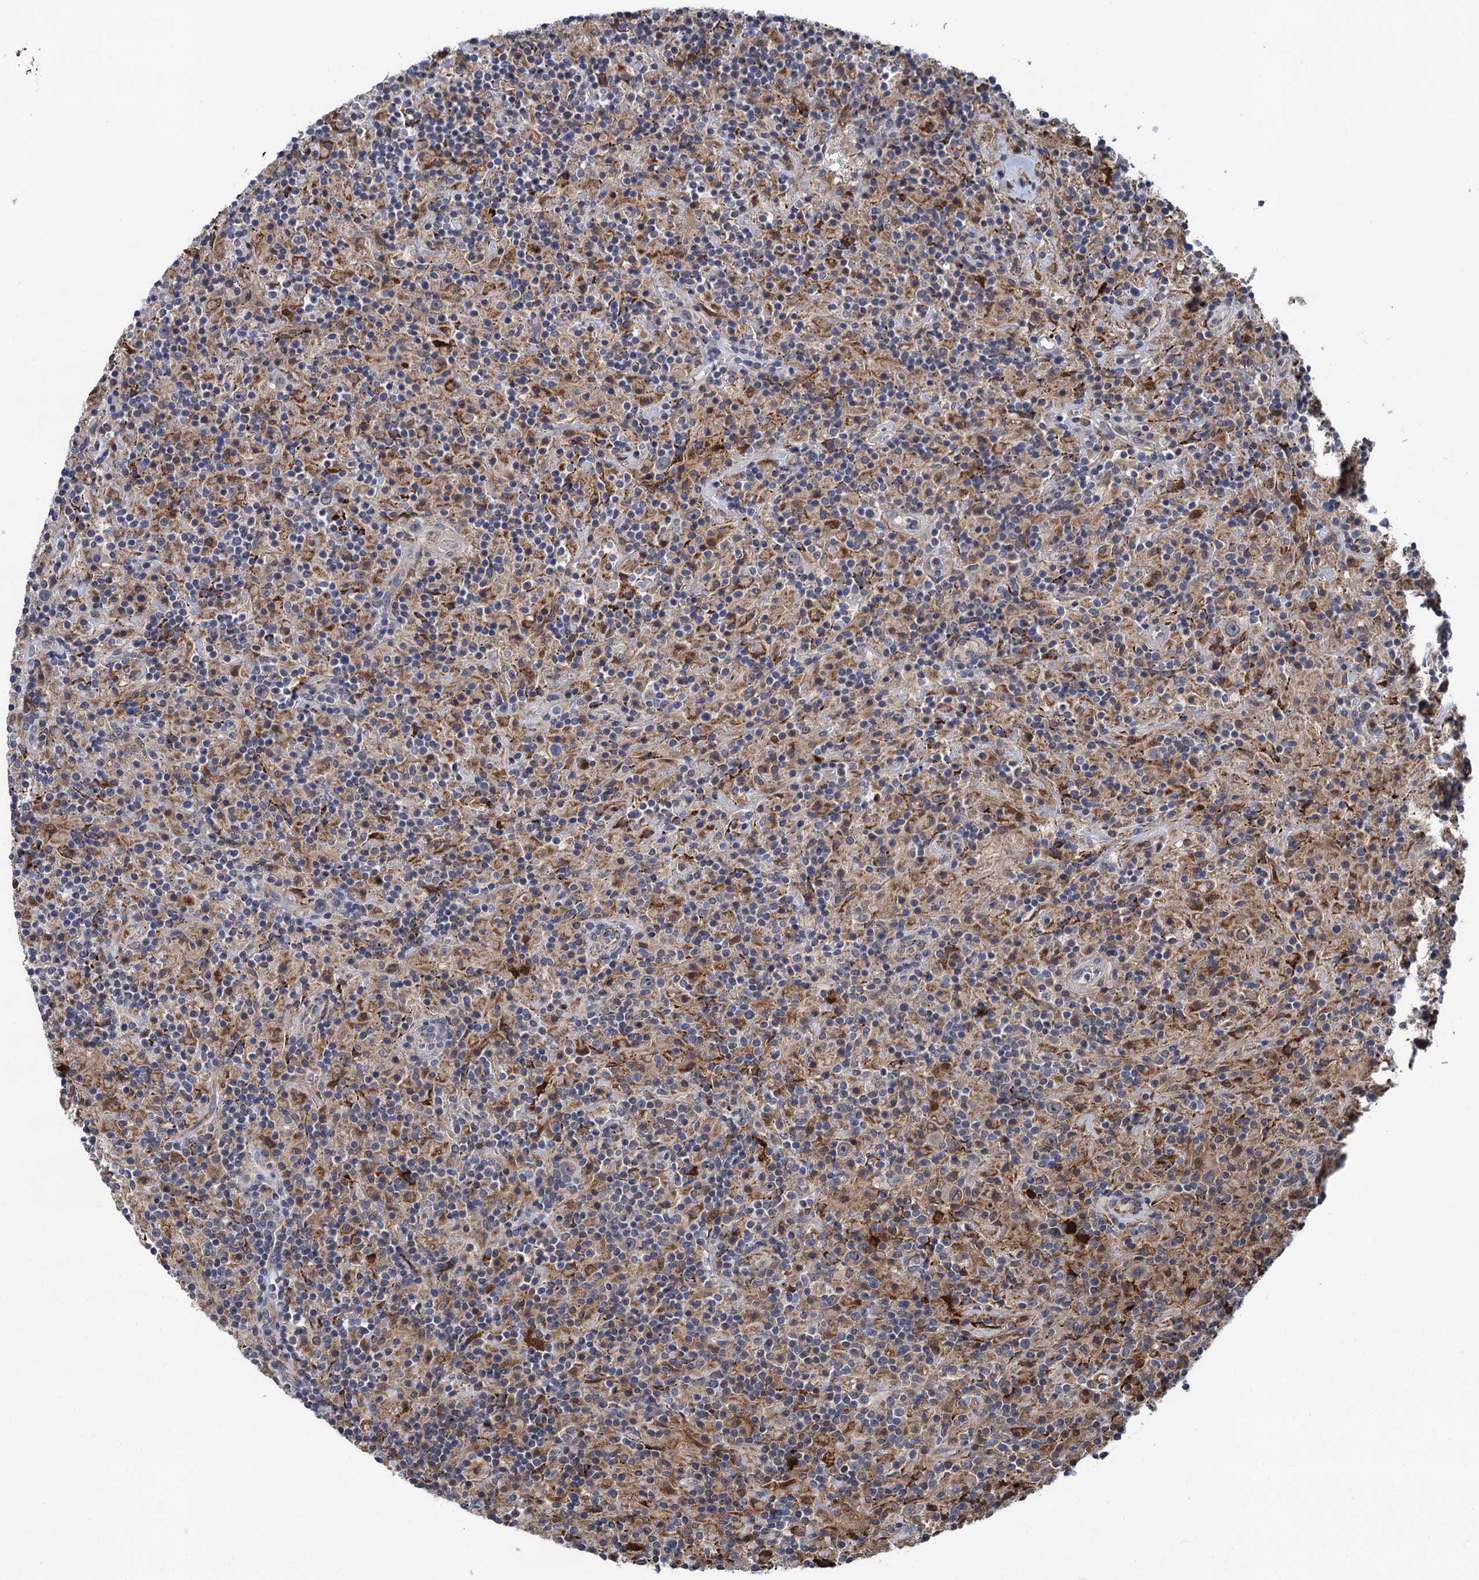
{"staining": {"intensity": "moderate", "quantity": "<25%", "location": "cytoplasmic/membranous"}, "tissue": "lymphoma", "cell_type": "Tumor cells", "image_type": "cancer", "snomed": [{"axis": "morphology", "description": "Hodgkin's disease, NOS"}, {"axis": "topography", "description": "Lymph node"}], "caption": "There is low levels of moderate cytoplasmic/membranous expression in tumor cells of Hodgkin's disease, as demonstrated by immunohistochemical staining (brown color).", "gene": "CNTN5", "patient": {"sex": "male", "age": 70}}